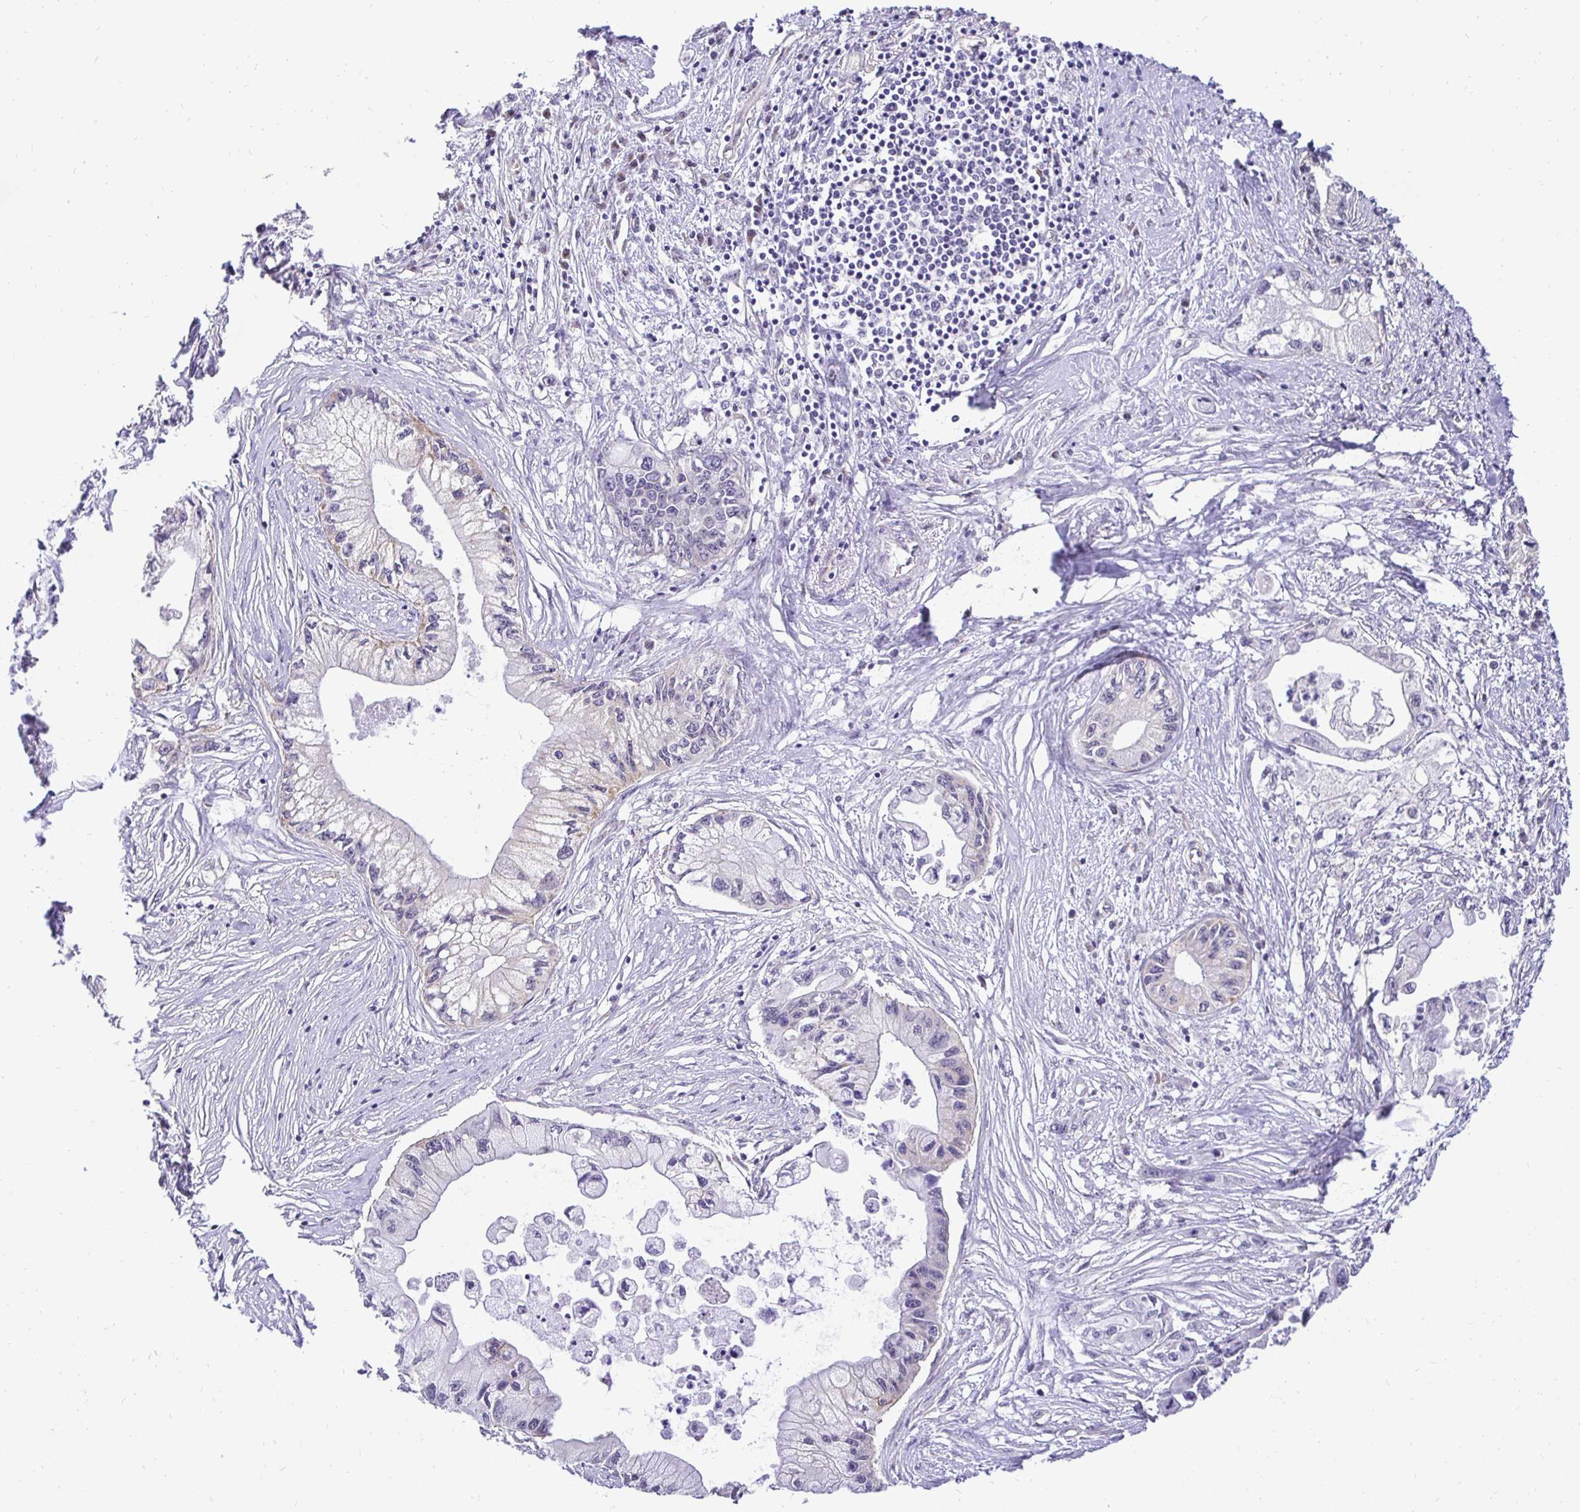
{"staining": {"intensity": "negative", "quantity": "none", "location": "none"}, "tissue": "pancreatic cancer", "cell_type": "Tumor cells", "image_type": "cancer", "snomed": [{"axis": "morphology", "description": "Adenocarcinoma, NOS"}, {"axis": "topography", "description": "Pancreas"}], "caption": "This is an IHC photomicrograph of human pancreatic adenocarcinoma. There is no staining in tumor cells.", "gene": "SLC9A1", "patient": {"sex": "male", "age": 61}}